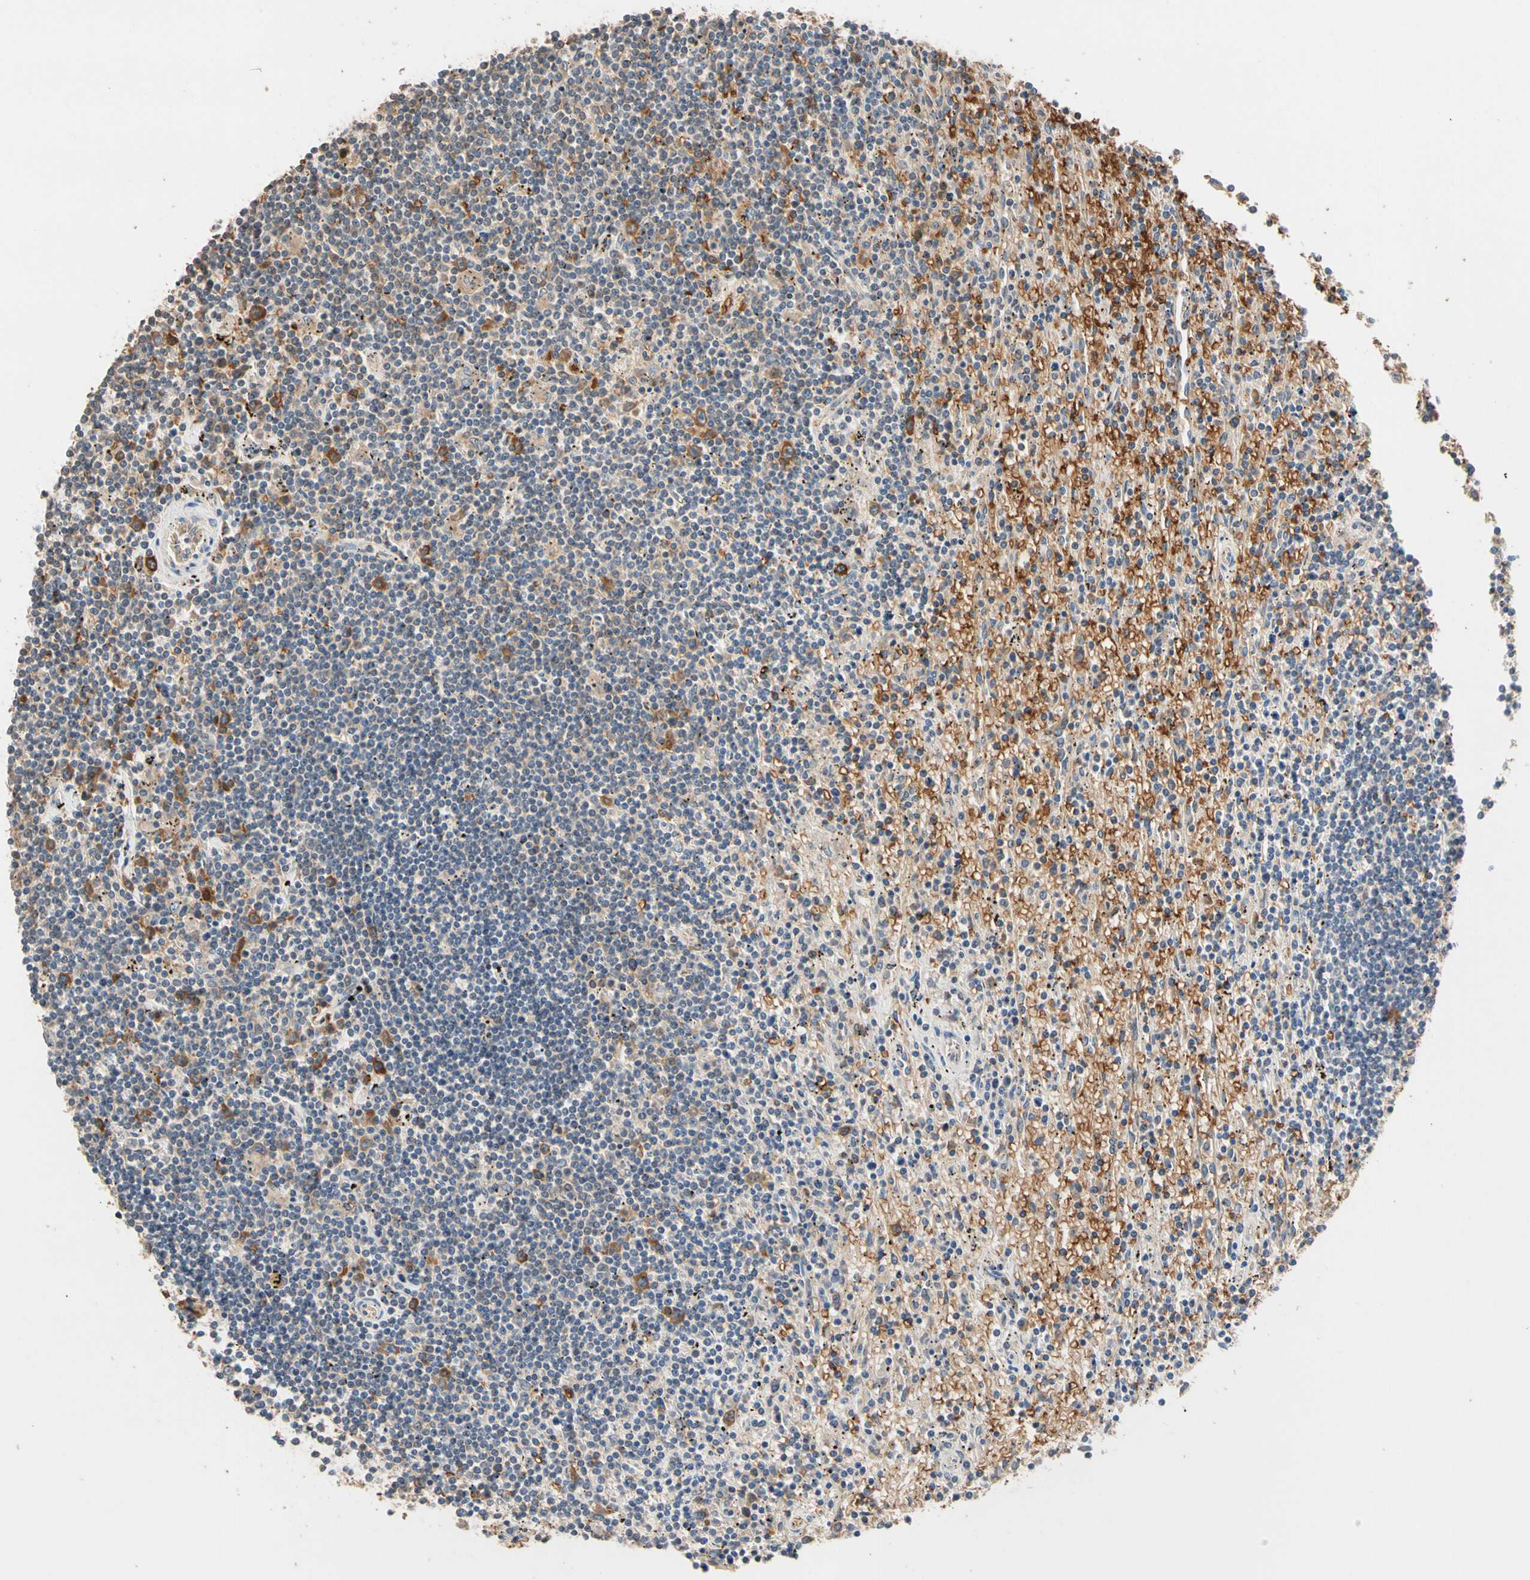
{"staining": {"intensity": "weak", "quantity": "<25%", "location": "cytoplasmic/membranous"}, "tissue": "lymphoma", "cell_type": "Tumor cells", "image_type": "cancer", "snomed": [{"axis": "morphology", "description": "Malignant lymphoma, non-Hodgkin's type, Low grade"}, {"axis": "topography", "description": "Spleen"}], "caption": "The micrograph reveals no staining of tumor cells in low-grade malignant lymphoma, non-Hodgkin's type.", "gene": "RIOK2", "patient": {"sex": "male", "age": 76}}